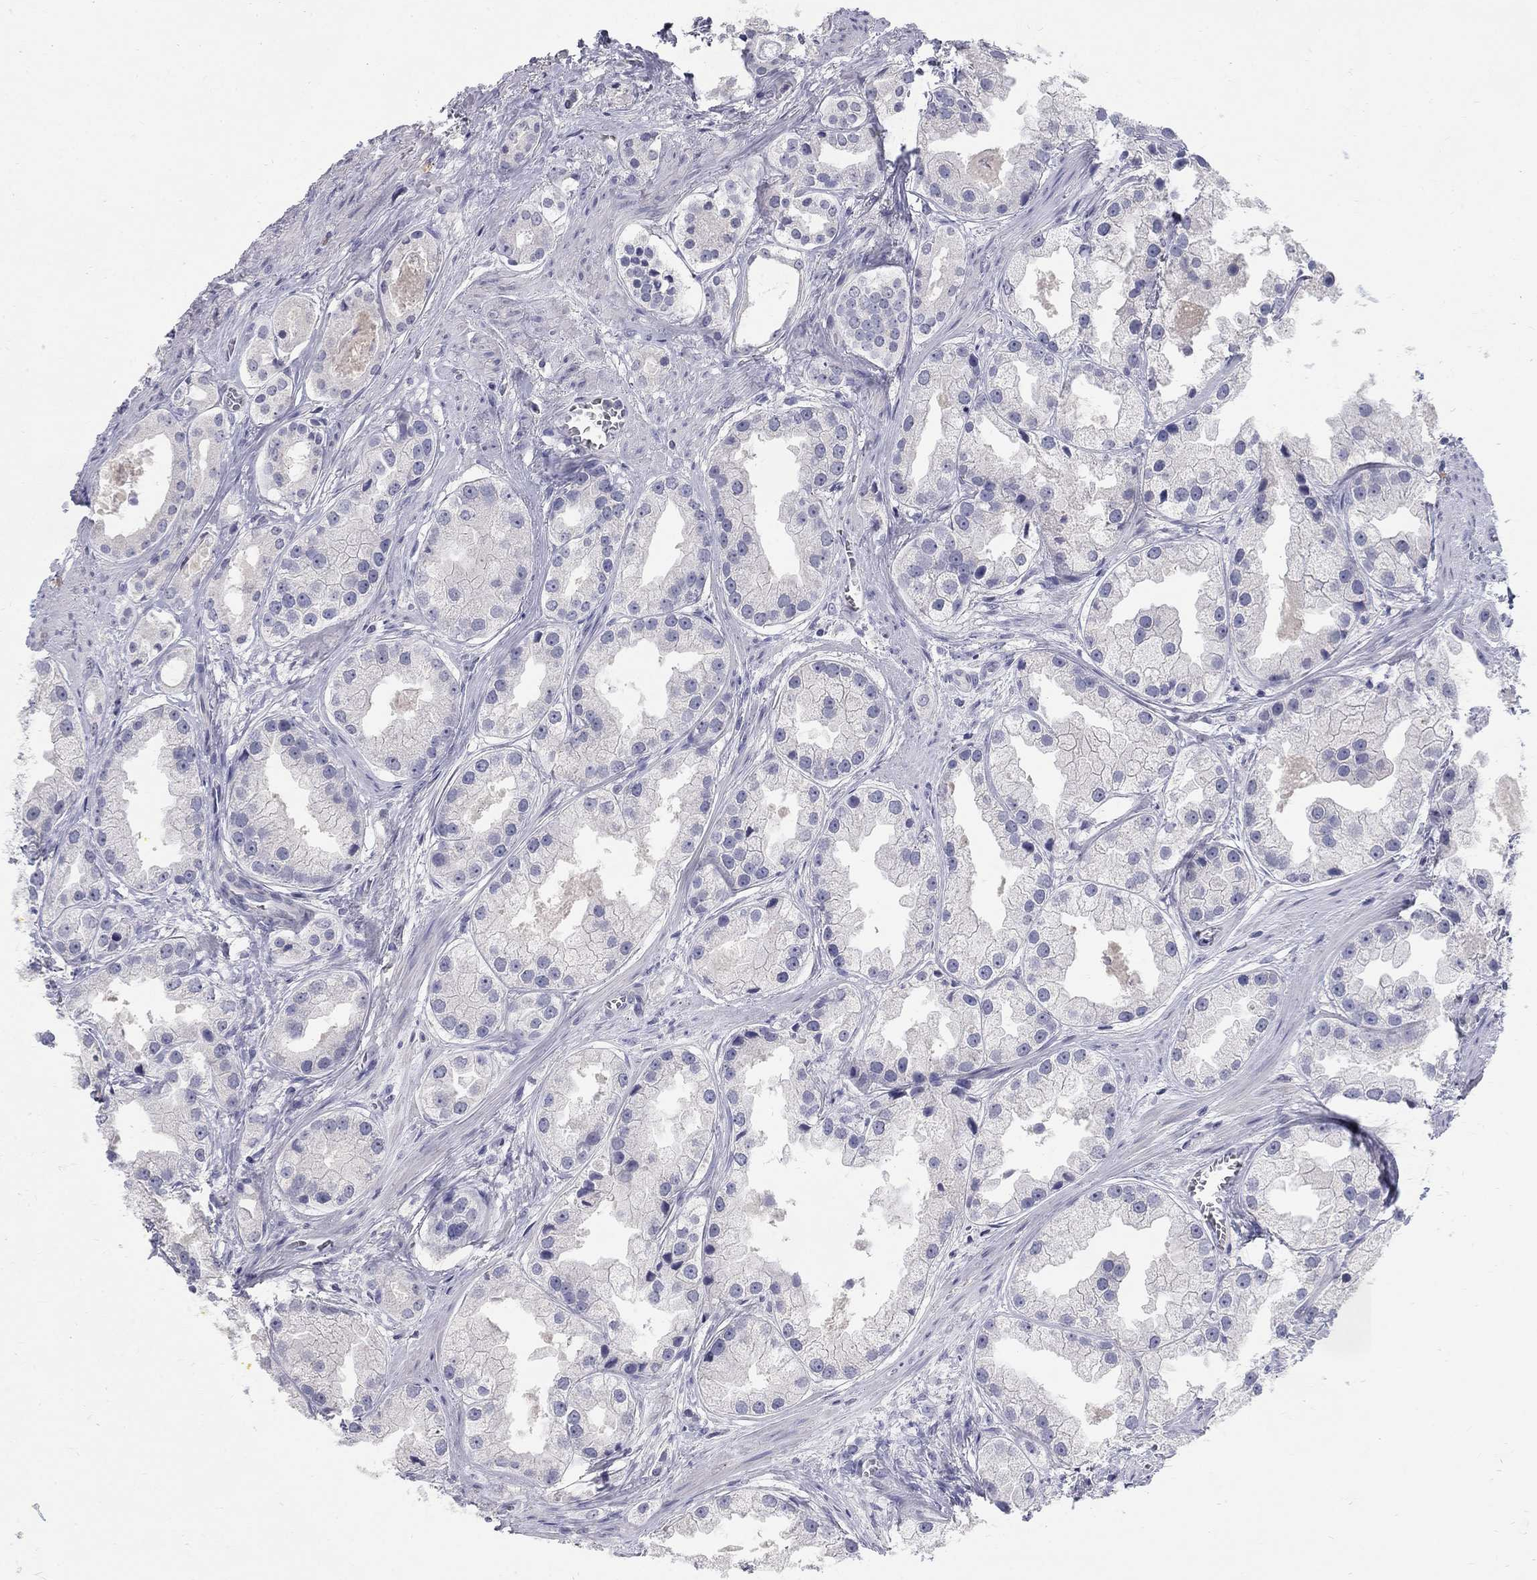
{"staining": {"intensity": "negative", "quantity": "none", "location": "none"}, "tissue": "prostate cancer", "cell_type": "Tumor cells", "image_type": "cancer", "snomed": [{"axis": "morphology", "description": "Adenocarcinoma, NOS"}, {"axis": "topography", "description": "Prostate"}], "caption": "The photomicrograph demonstrates no significant expression in tumor cells of adenocarcinoma (prostate). The staining is performed using DAB (3,3'-diaminobenzidine) brown chromogen with nuclei counter-stained in using hematoxylin.", "gene": "PTH1R", "patient": {"sex": "male", "age": 61}}